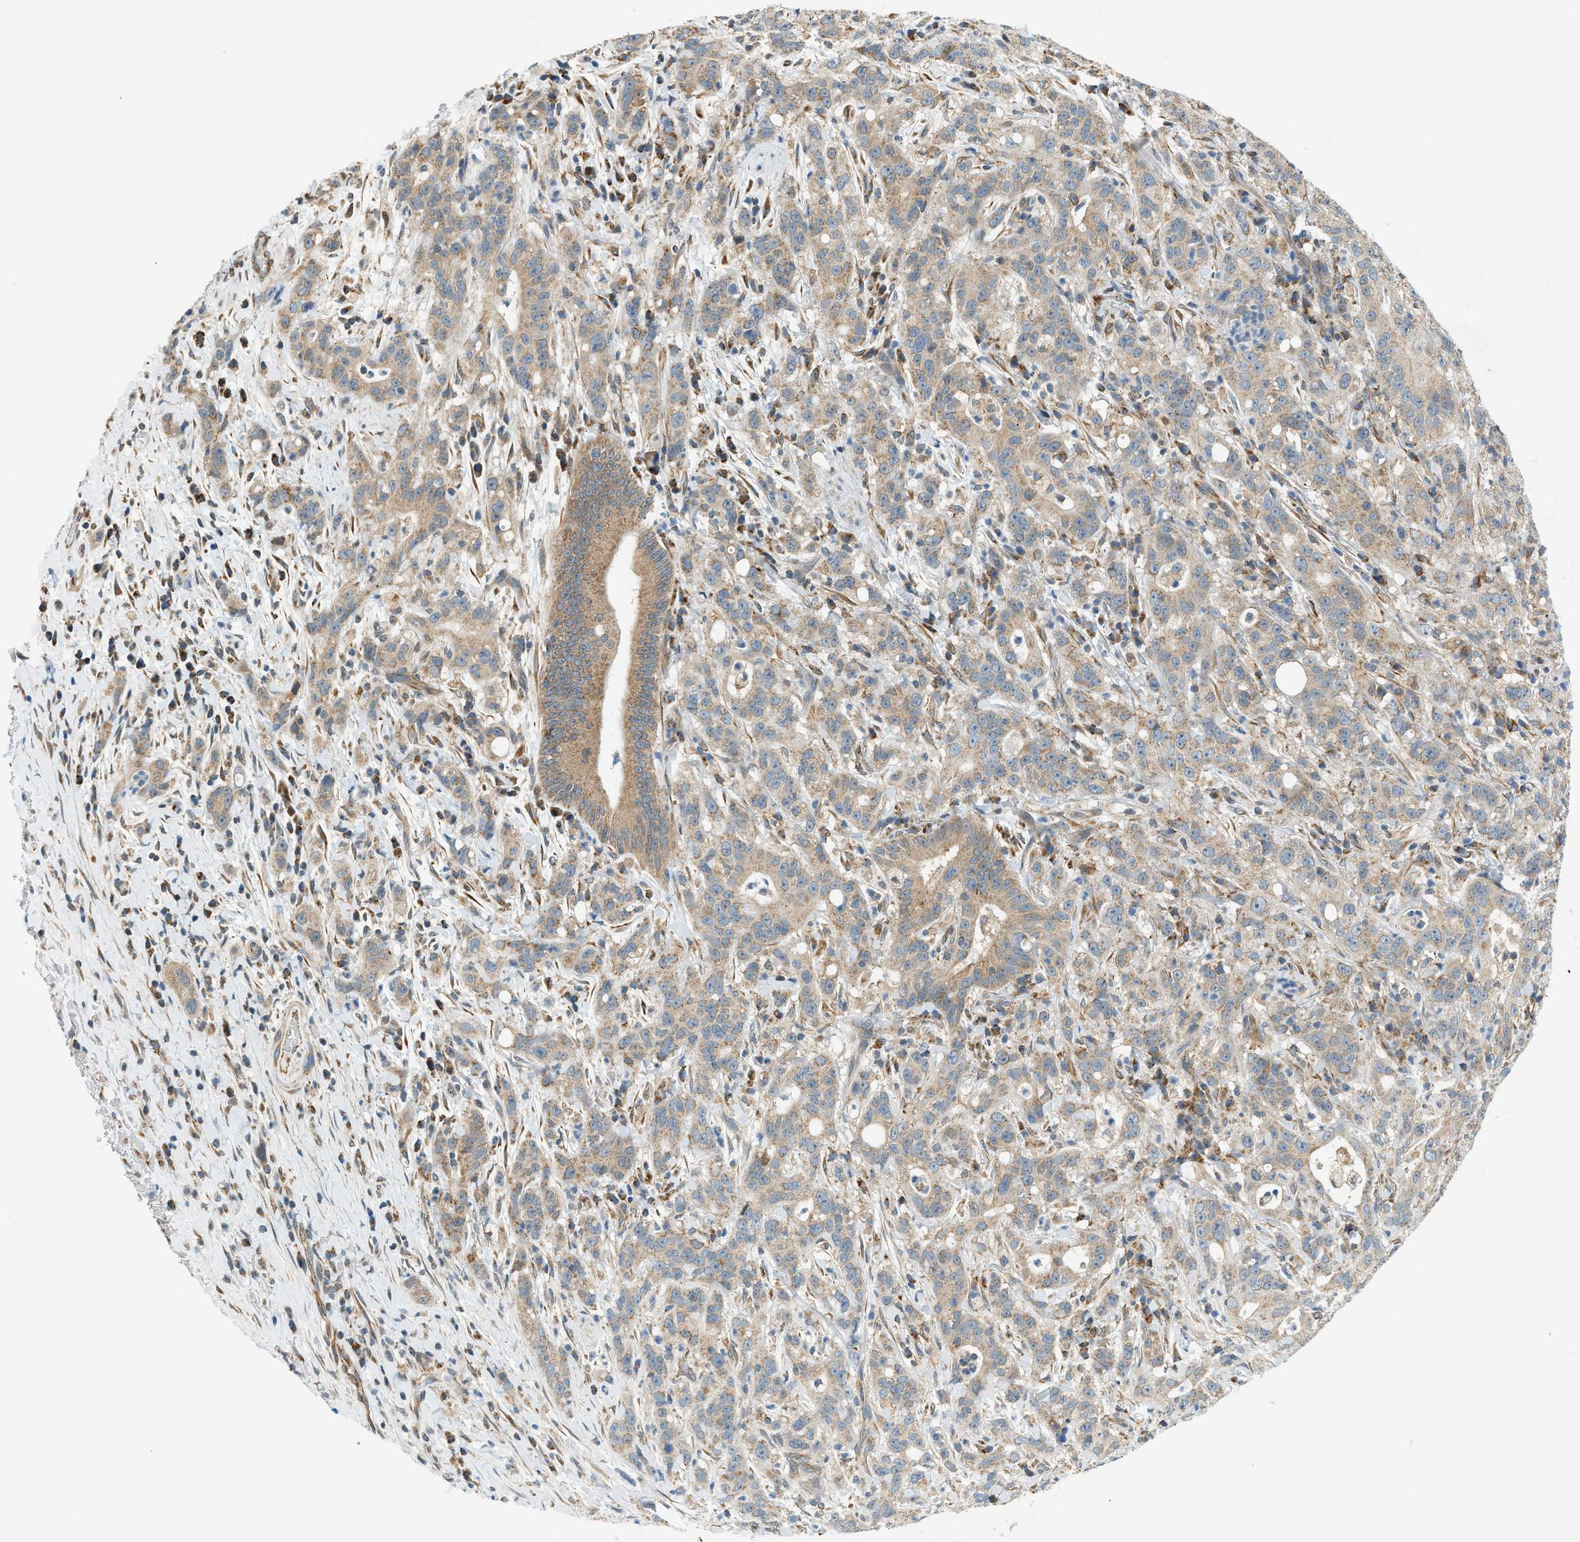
{"staining": {"intensity": "weak", "quantity": ">75%", "location": "cytoplasmic/membranous"}, "tissue": "liver cancer", "cell_type": "Tumor cells", "image_type": "cancer", "snomed": [{"axis": "morphology", "description": "Cholangiocarcinoma"}, {"axis": "topography", "description": "Liver"}], "caption": "Protein expression analysis of cholangiocarcinoma (liver) shows weak cytoplasmic/membranous positivity in about >75% of tumor cells. (Stains: DAB (3,3'-diaminobenzidine) in brown, nuclei in blue, Microscopy: brightfield microscopy at high magnification).", "gene": "PIGG", "patient": {"sex": "female", "age": 38}}